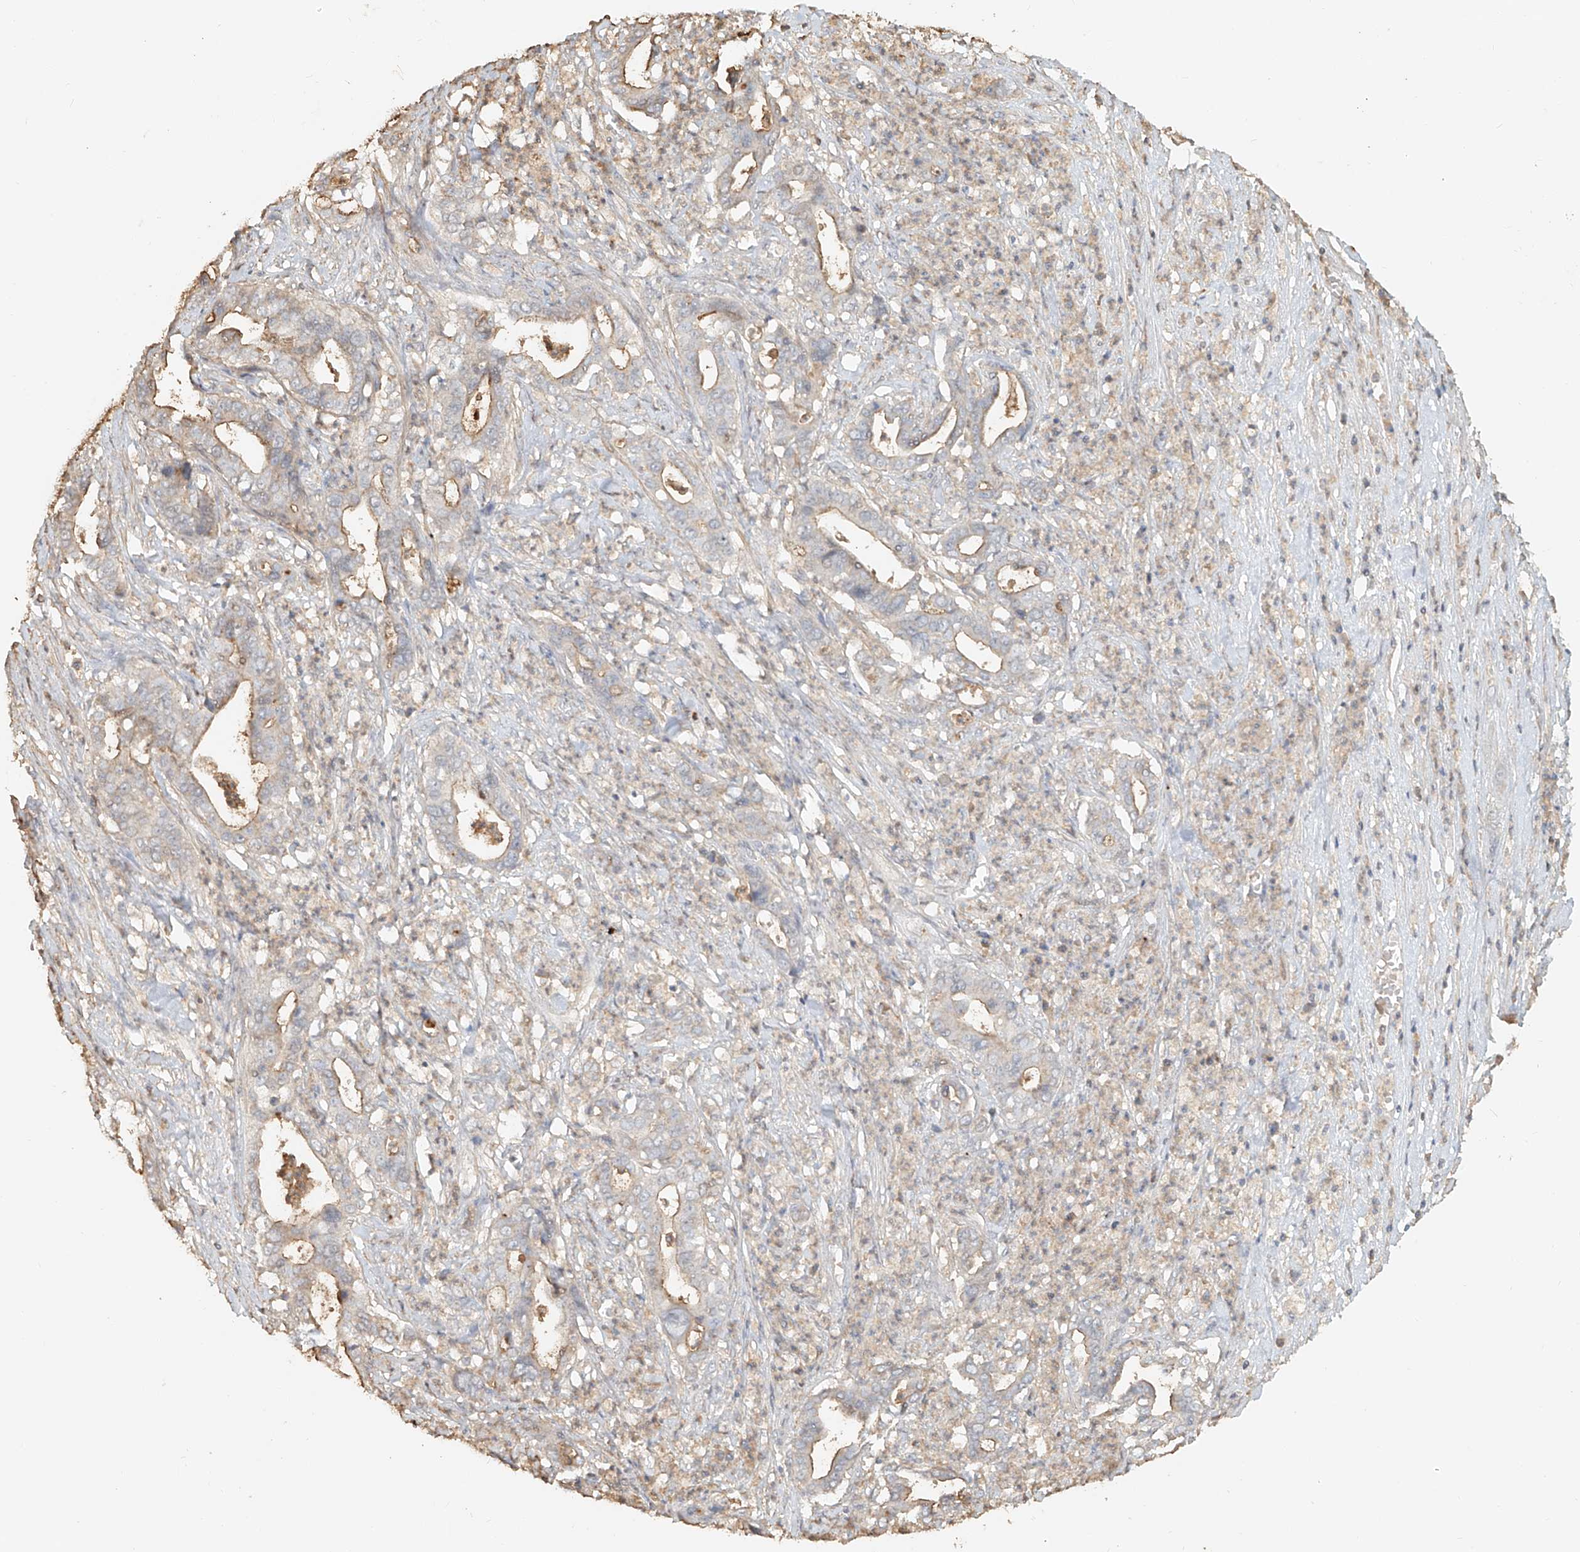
{"staining": {"intensity": "weak", "quantity": "<25%", "location": "cytoplasmic/membranous"}, "tissue": "liver cancer", "cell_type": "Tumor cells", "image_type": "cancer", "snomed": [{"axis": "morphology", "description": "Cholangiocarcinoma"}, {"axis": "topography", "description": "Liver"}], "caption": "Immunohistochemical staining of human cholangiocarcinoma (liver) displays no significant expression in tumor cells.", "gene": "NPHS1", "patient": {"sex": "female", "age": 61}}